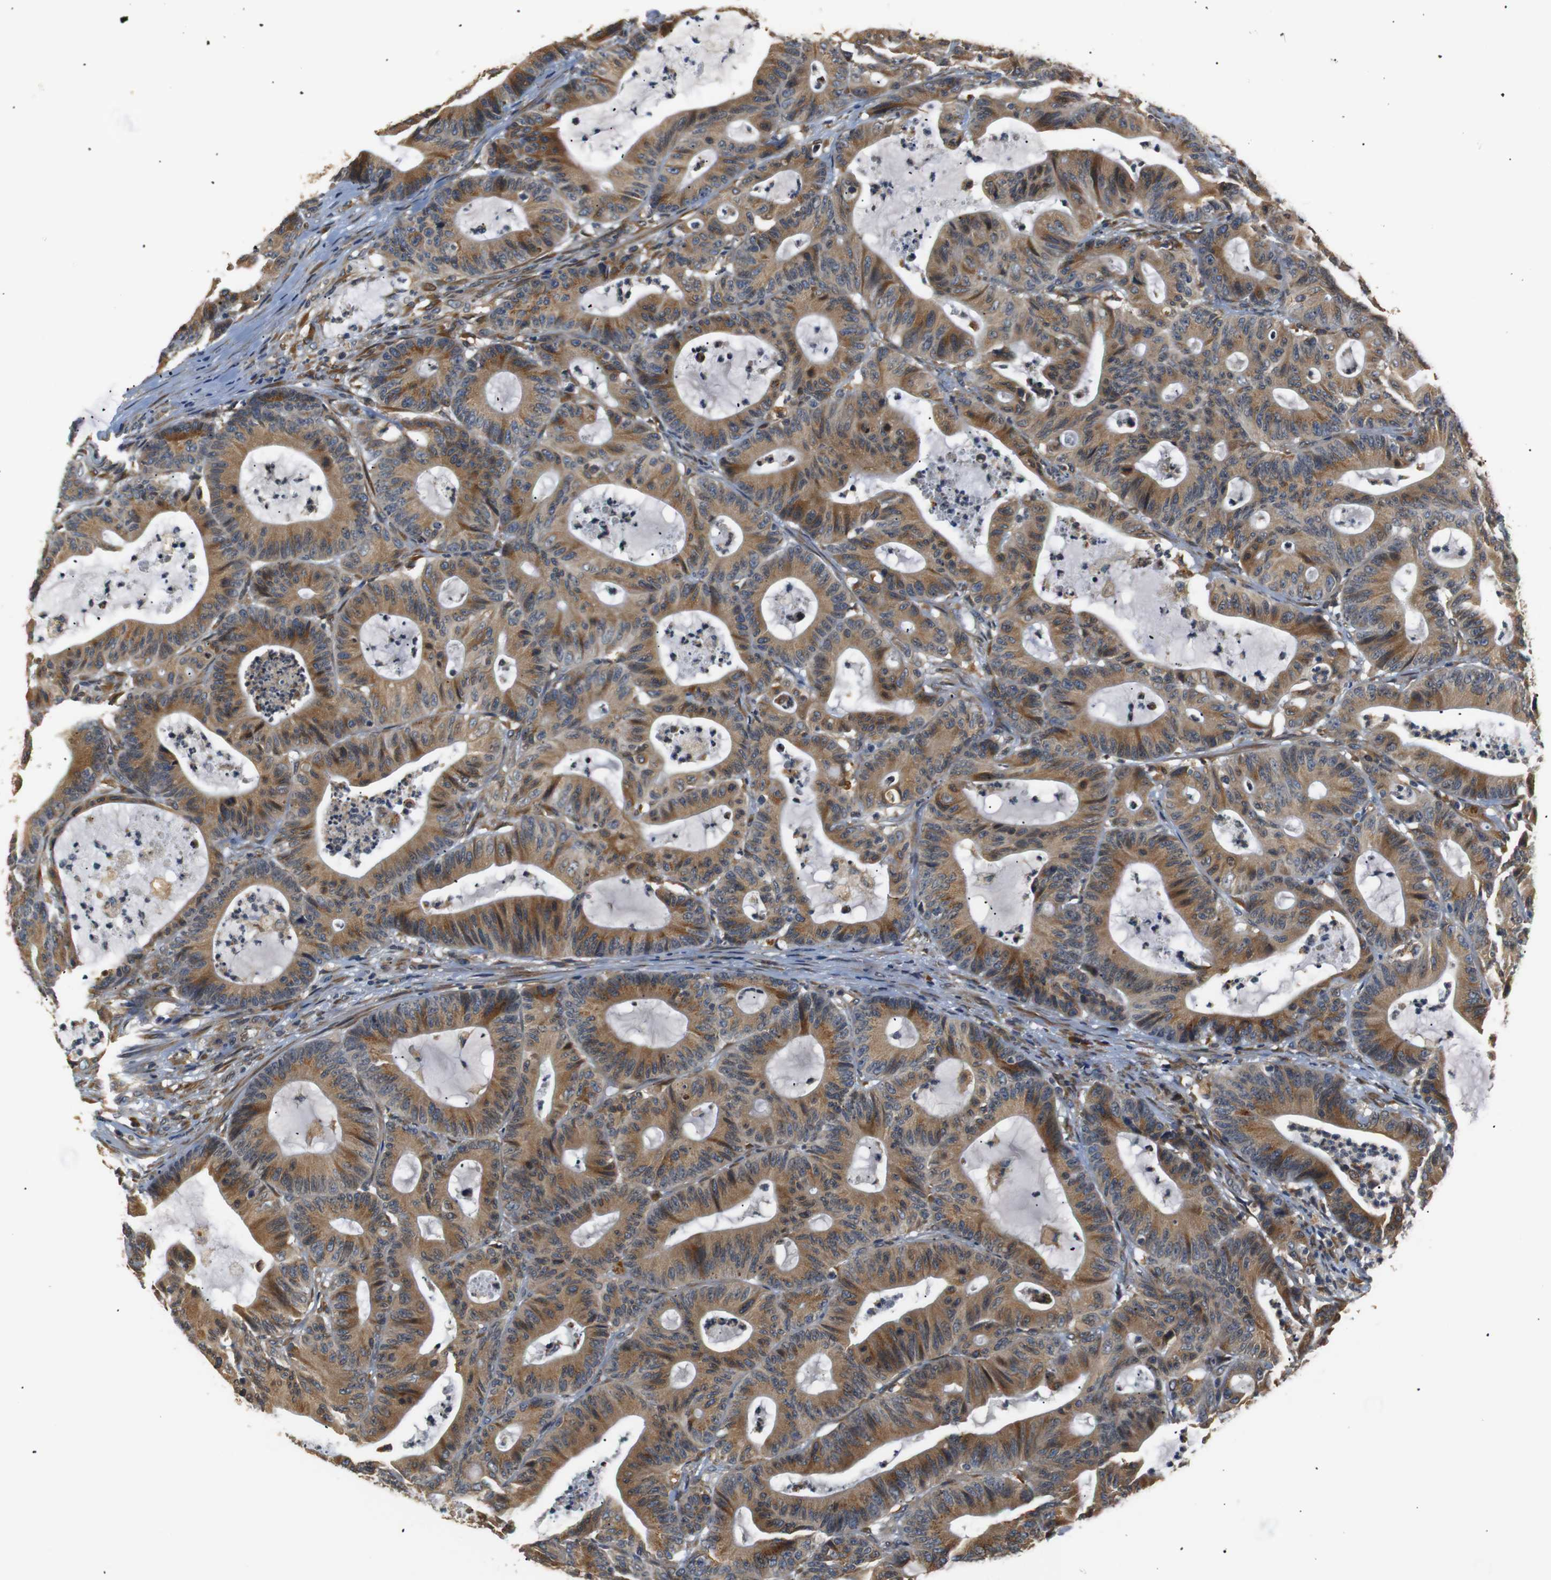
{"staining": {"intensity": "moderate", "quantity": ">75%", "location": "cytoplasmic/membranous"}, "tissue": "colorectal cancer", "cell_type": "Tumor cells", "image_type": "cancer", "snomed": [{"axis": "morphology", "description": "Adenocarcinoma, NOS"}, {"axis": "topography", "description": "Colon"}], "caption": "The micrograph displays staining of colorectal cancer, revealing moderate cytoplasmic/membranous protein positivity (brown color) within tumor cells. The protein is shown in brown color, while the nuclei are stained blue.", "gene": "TMED2", "patient": {"sex": "female", "age": 84}}